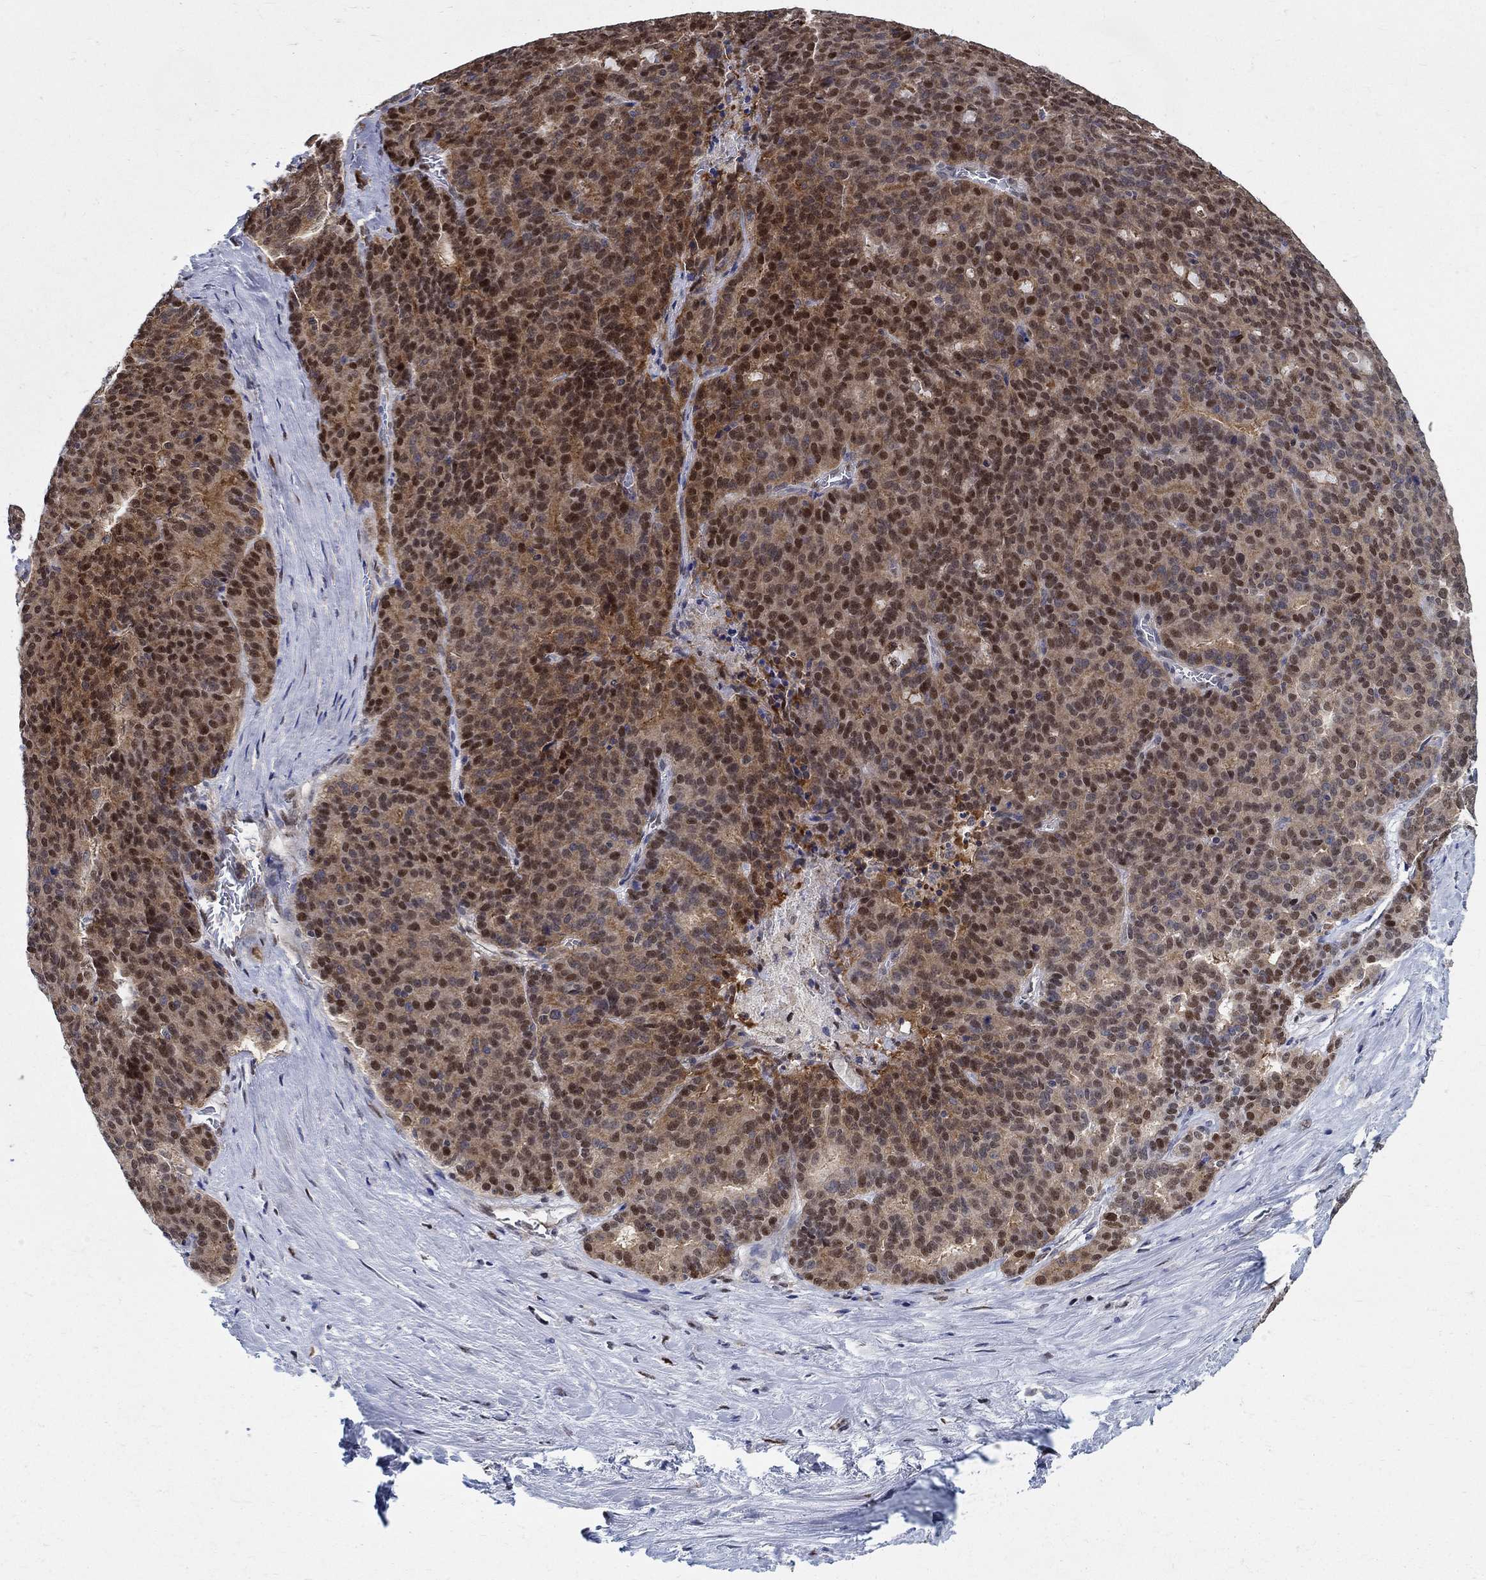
{"staining": {"intensity": "moderate", "quantity": ">75%", "location": "cytoplasmic/membranous,nuclear"}, "tissue": "liver cancer", "cell_type": "Tumor cells", "image_type": "cancer", "snomed": [{"axis": "morphology", "description": "Cholangiocarcinoma"}, {"axis": "topography", "description": "Liver"}], "caption": "Immunohistochemical staining of human cholangiocarcinoma (liver) displays moderate cytoplasmic/membranous and nuclear protein staining in about >75% of tumor cells.", "gene": "ZNF594", "patient": {"sex": "female", "age": 47}}